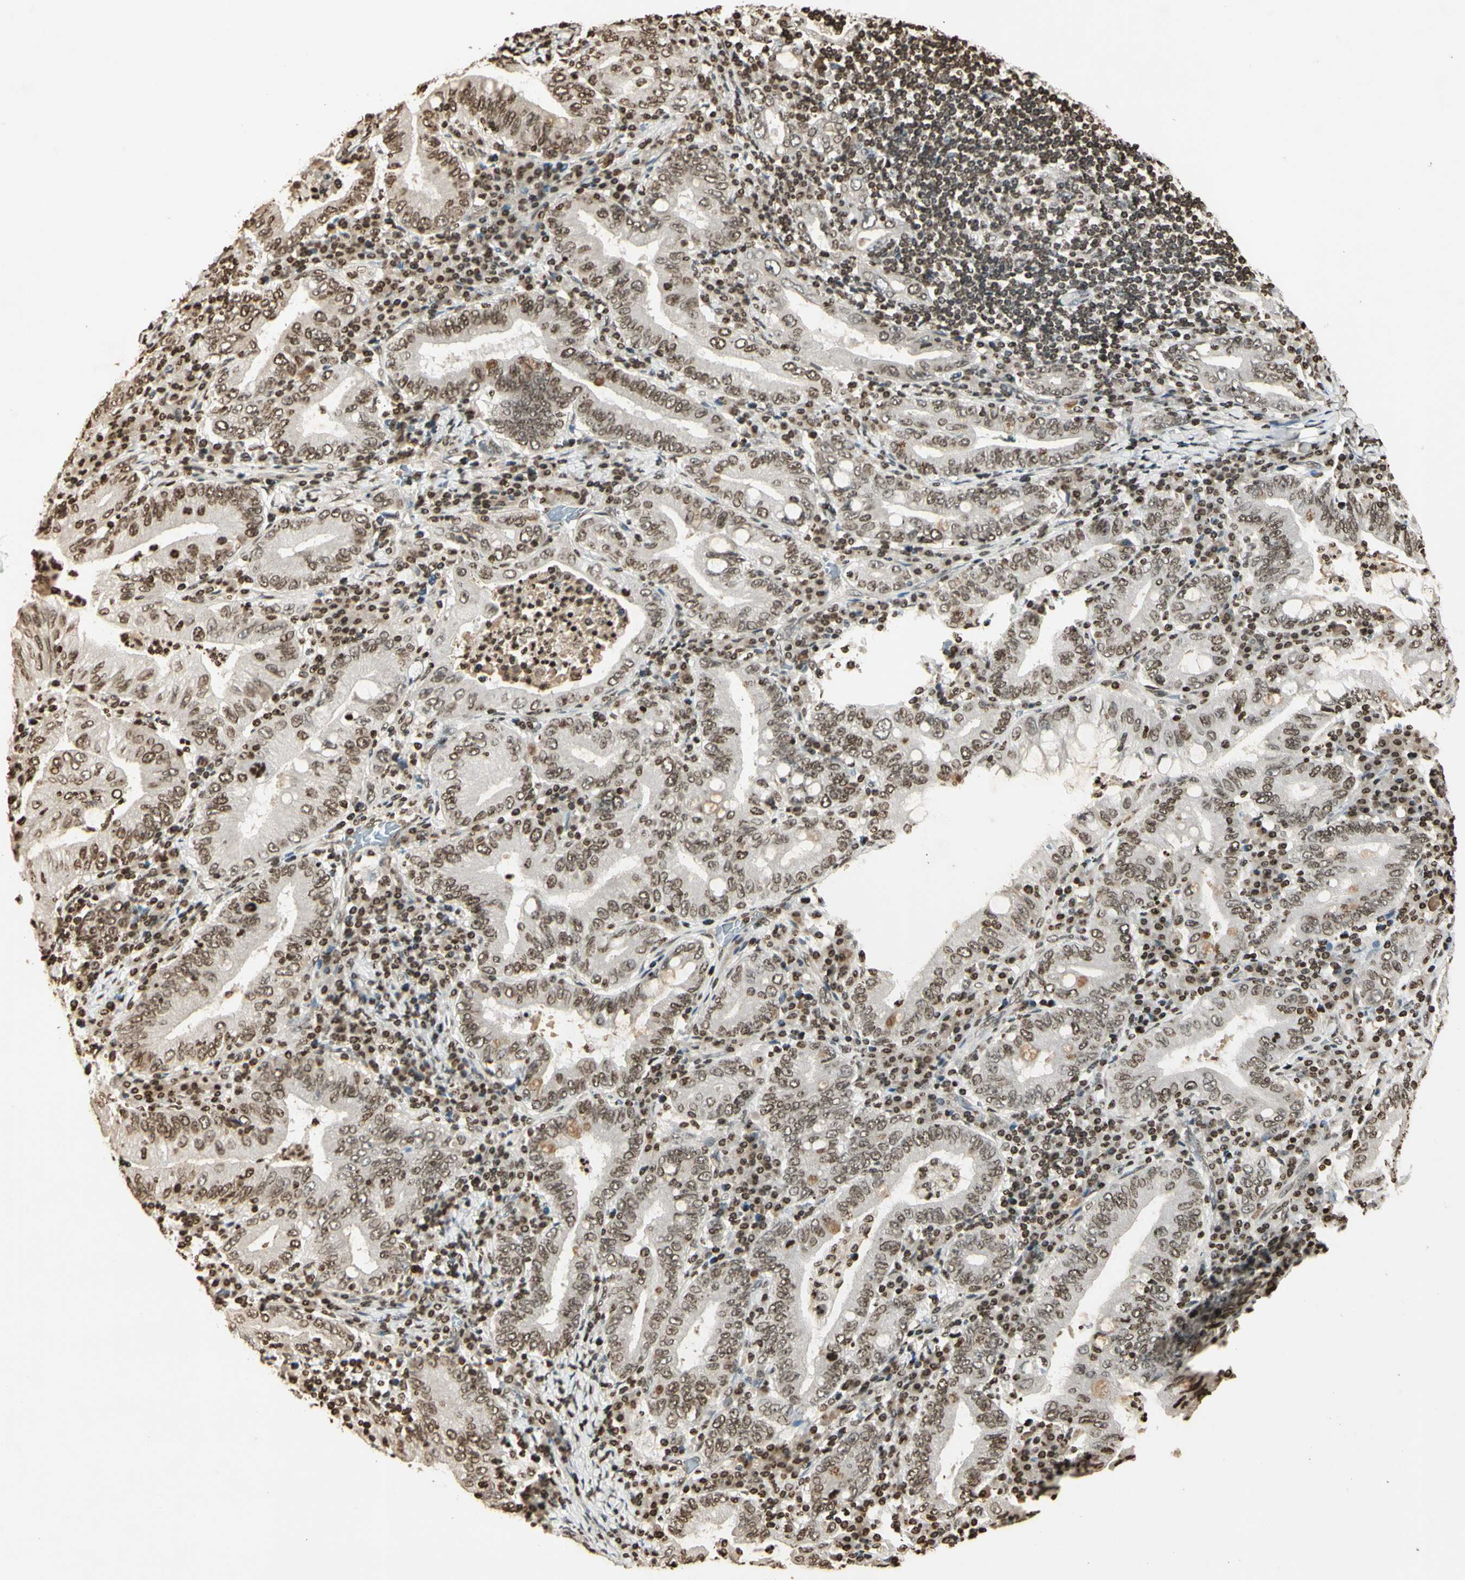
{"staining": {"intensity": "moderate", "quantity": "25%-75%", "location": "nuclear"}, "tissue": "stomach cancer", "cell_type": "Tumor cells", "image_type": "cancer", "snomed": [{"axis": "morphology", "description": "Normal tissue, NOS"}, {"axis": "morphology", "description": "Adenocarcinoma, NOS"}, {"axis": "topography", "description": "Esophagus"}, {"axis": "topography", "description": "Stomach, upper"}, {"axis": "topography", "description": "Peripheral nerve tissue"}], "caption": "Immunohistochemistry (IHC) of human adenocarcinoma (stomach) shows medium levels of moderate nuclear expression in approximately 25%-75% of tumor cells. (DAB (3,3'-diaminobenzidine) IHC, brown staining for protein, blue staining for nuclei).", "gene": "RORA", "patient": {"sex": "male", "age": 62}}